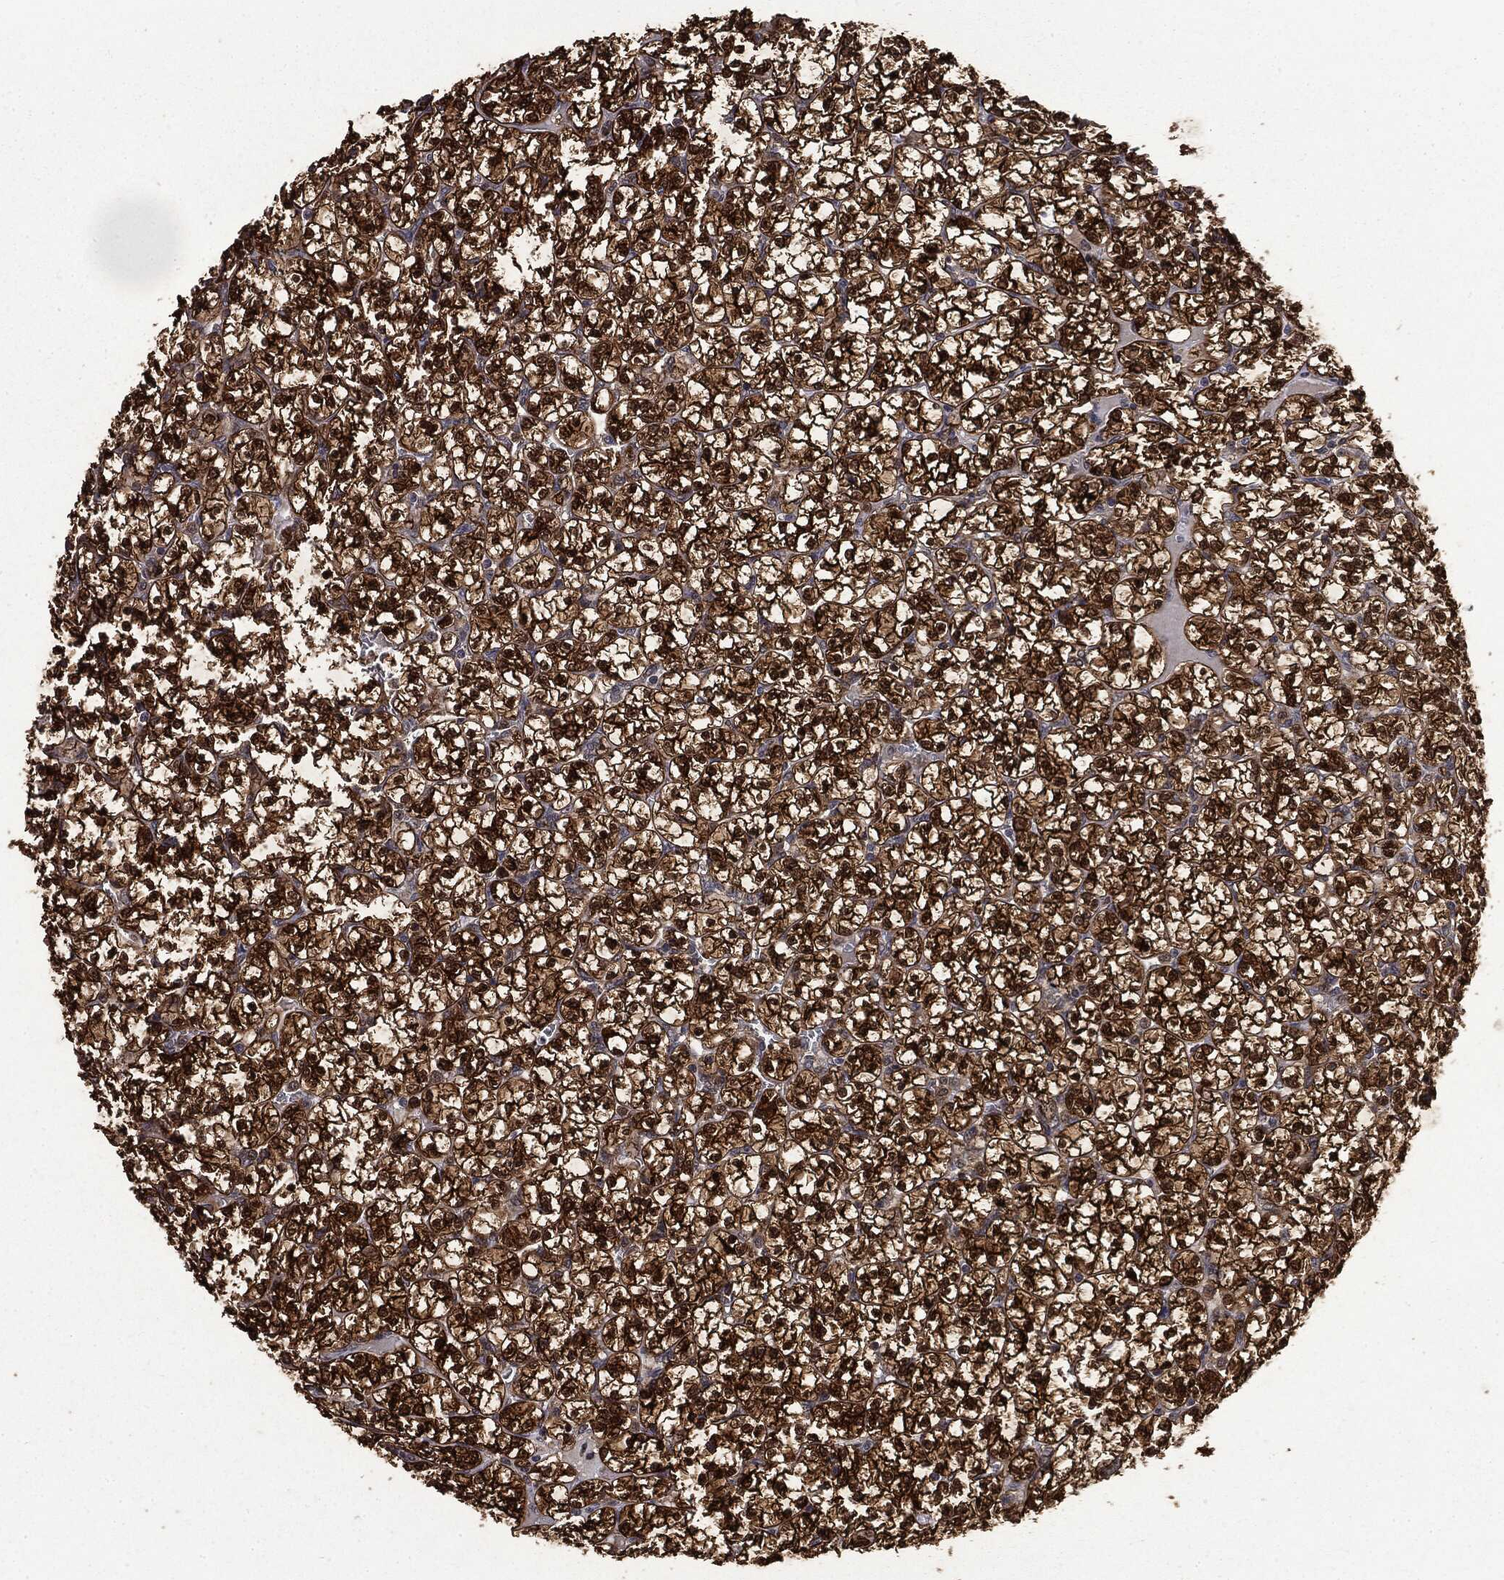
{"staining": {"intensity": "strong", "quantity": ">75%", "location": "cytoplasmic/membranous,nuclear"}, "tissue": "renal cancer", "cell_type": "Tumor cells", "image_type": "cancer", "snomed": [{"axis": "morphology", "description": "Adenocarcinoma, NOS"}, {"axis": "topography", "description": "Kidney"}], "caption": "The image demonstrates a brown stain indicating the presence of a protein in the cytoplasmic/membranous and nuclear of tumor cells in renal adenocarcinoma. The staining was performed using DAB (3,3'-diaminobenzidine), with brown indicating positive protein expression. Nuclei are stained blue with hematoxylin.", "gene": "GPI", "patient": {"sex": "female", "age": 89}}